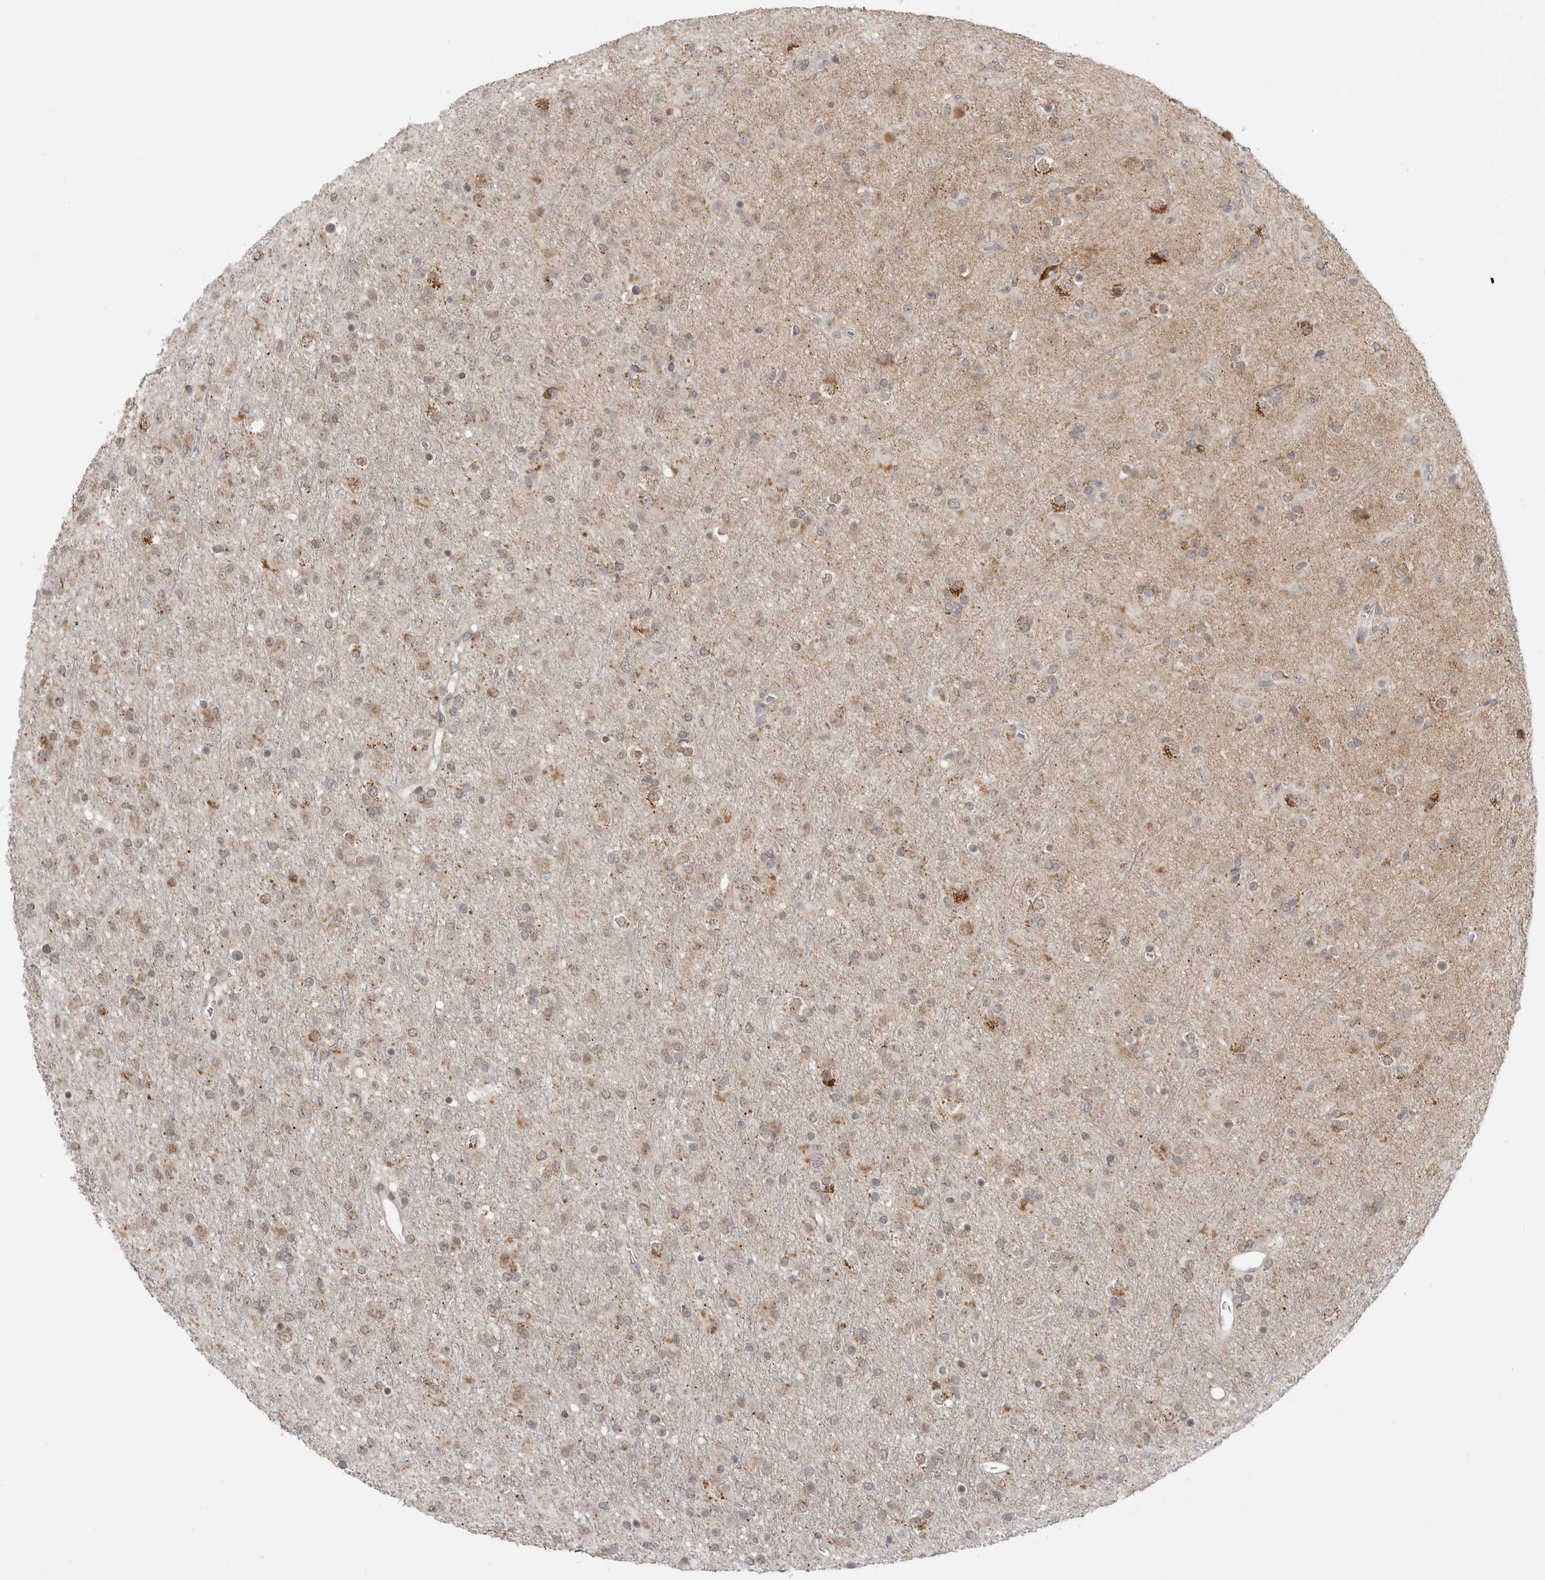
{"staining": {"intensity": "weak", "quantity": "<25%", "location": "cytoplasmic/membranous"}, "tissue": "glioma", "cell_type": "Tumor cells", "image_type": "cancer", "snomed": [{"axis": "morphology", "description": "Glioma, malignant, Low grade"}, {"axis": "topography", "description": "Brain"}], "caption": "A photomicrograph of human glioma is negative for staining in tumor cells.", "gene": "KALRN", "patient": {"sex": "male", "age": 65}}